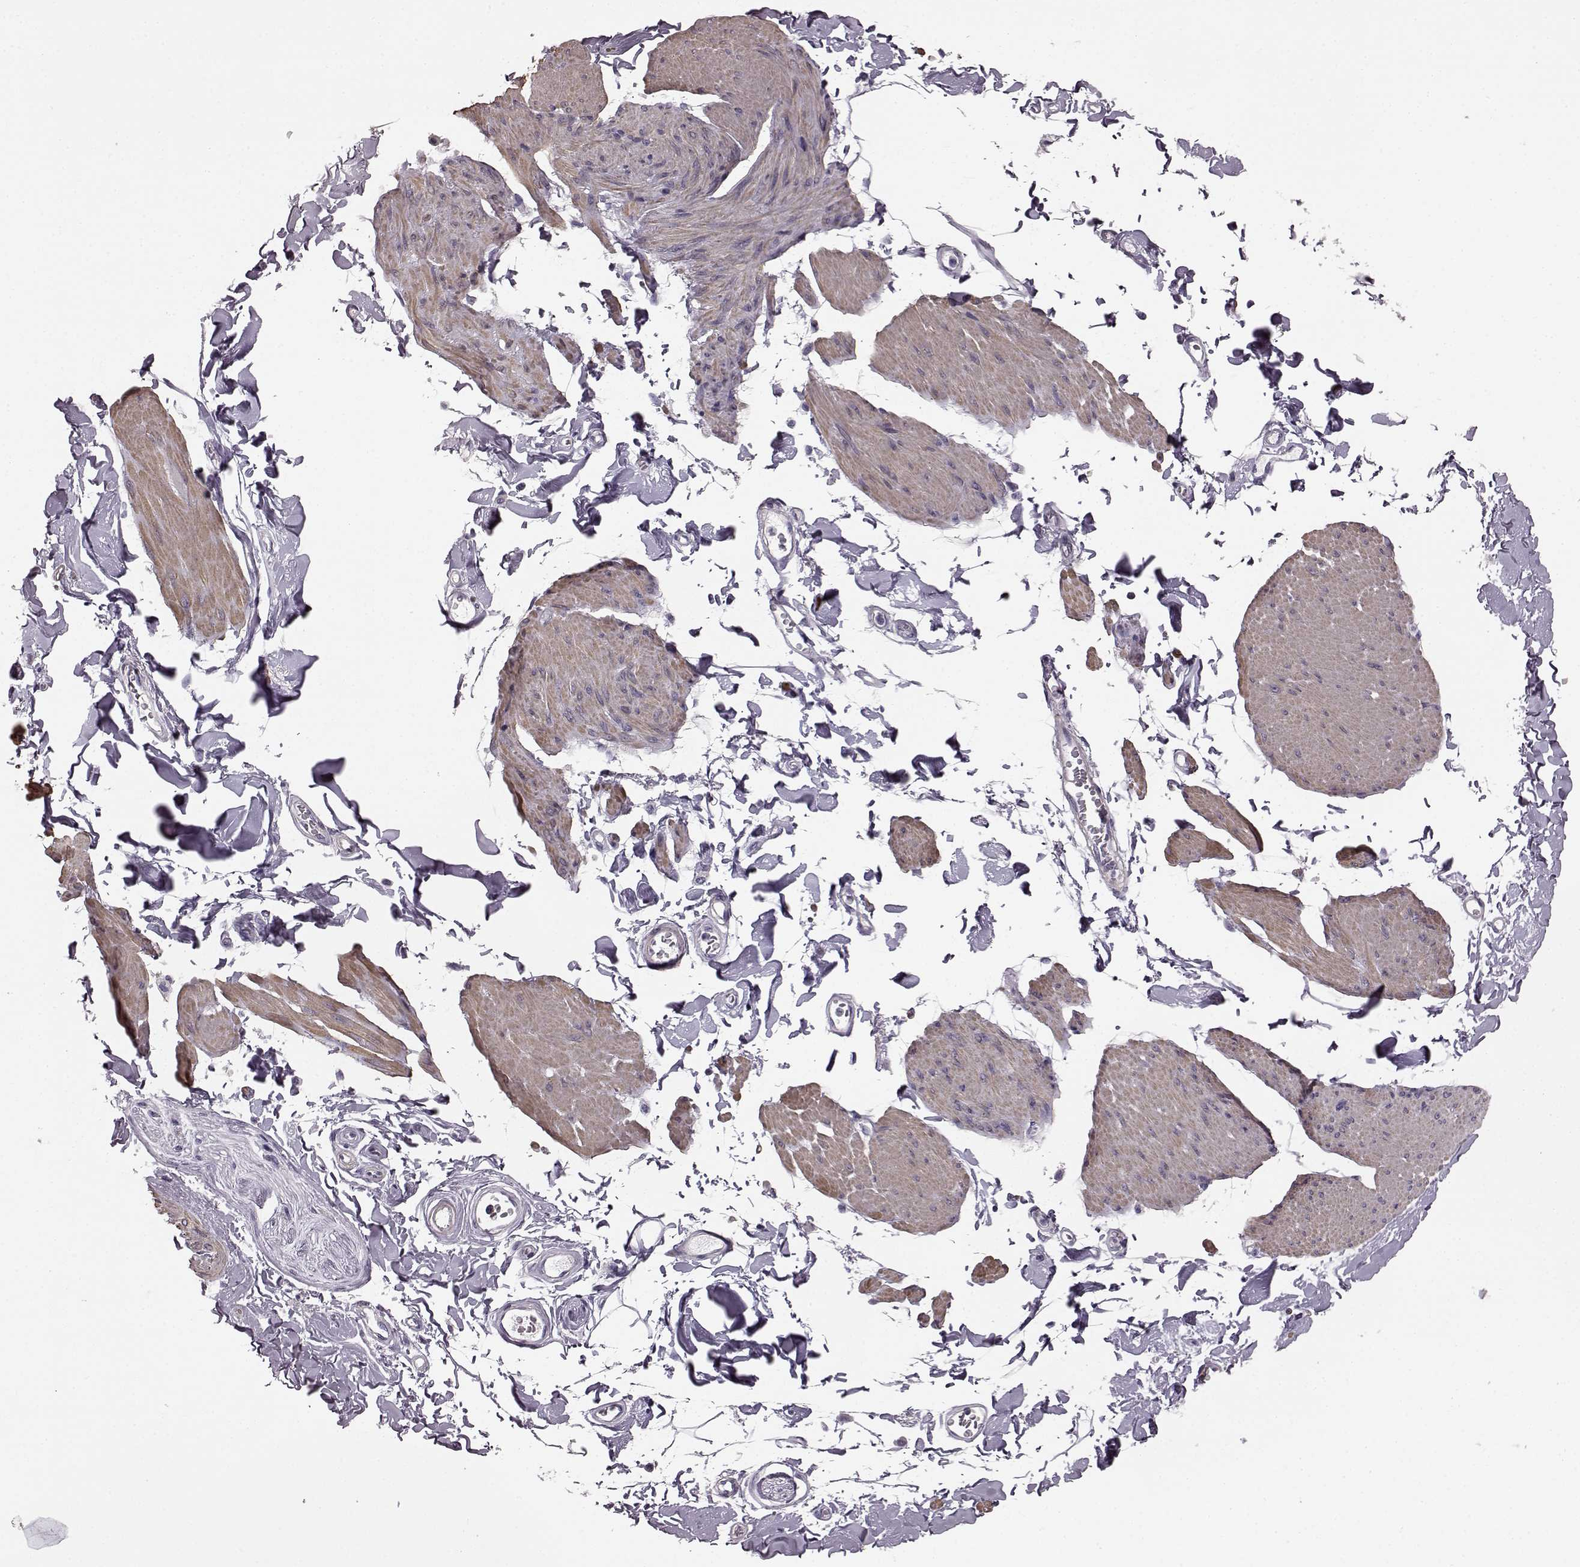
{"staining": {"intensity": "weak", "quantity": "25%-75%", "location": "cytoplasmic/membranous"}, "tissue": "smooth muscle", "cell_type": "Smooth muscle cells", "image_type": "normal", "snomed": [{"axis": "morphology", "description": "Normal tissue, NOS"}, {"axis": "topography", "description": "Adipose tissue"}, {"axis": "topography", "description": "Smooth muscle"}, {"axis": "topography", "description": "Peripheral nerve tissue"}], "caption": "A high-resolution photomicrograph shows IHC staining of unremarkable smooth muscle, which exhibits weak cytoplasmic/membranous positivity in about 25%-75% of smooth muscle cells. Ihc stains the protein in brown and the nuclei are stained blue.", "gene": "SLCO3A1", "patient": {"sex": "male", "age": 83}}